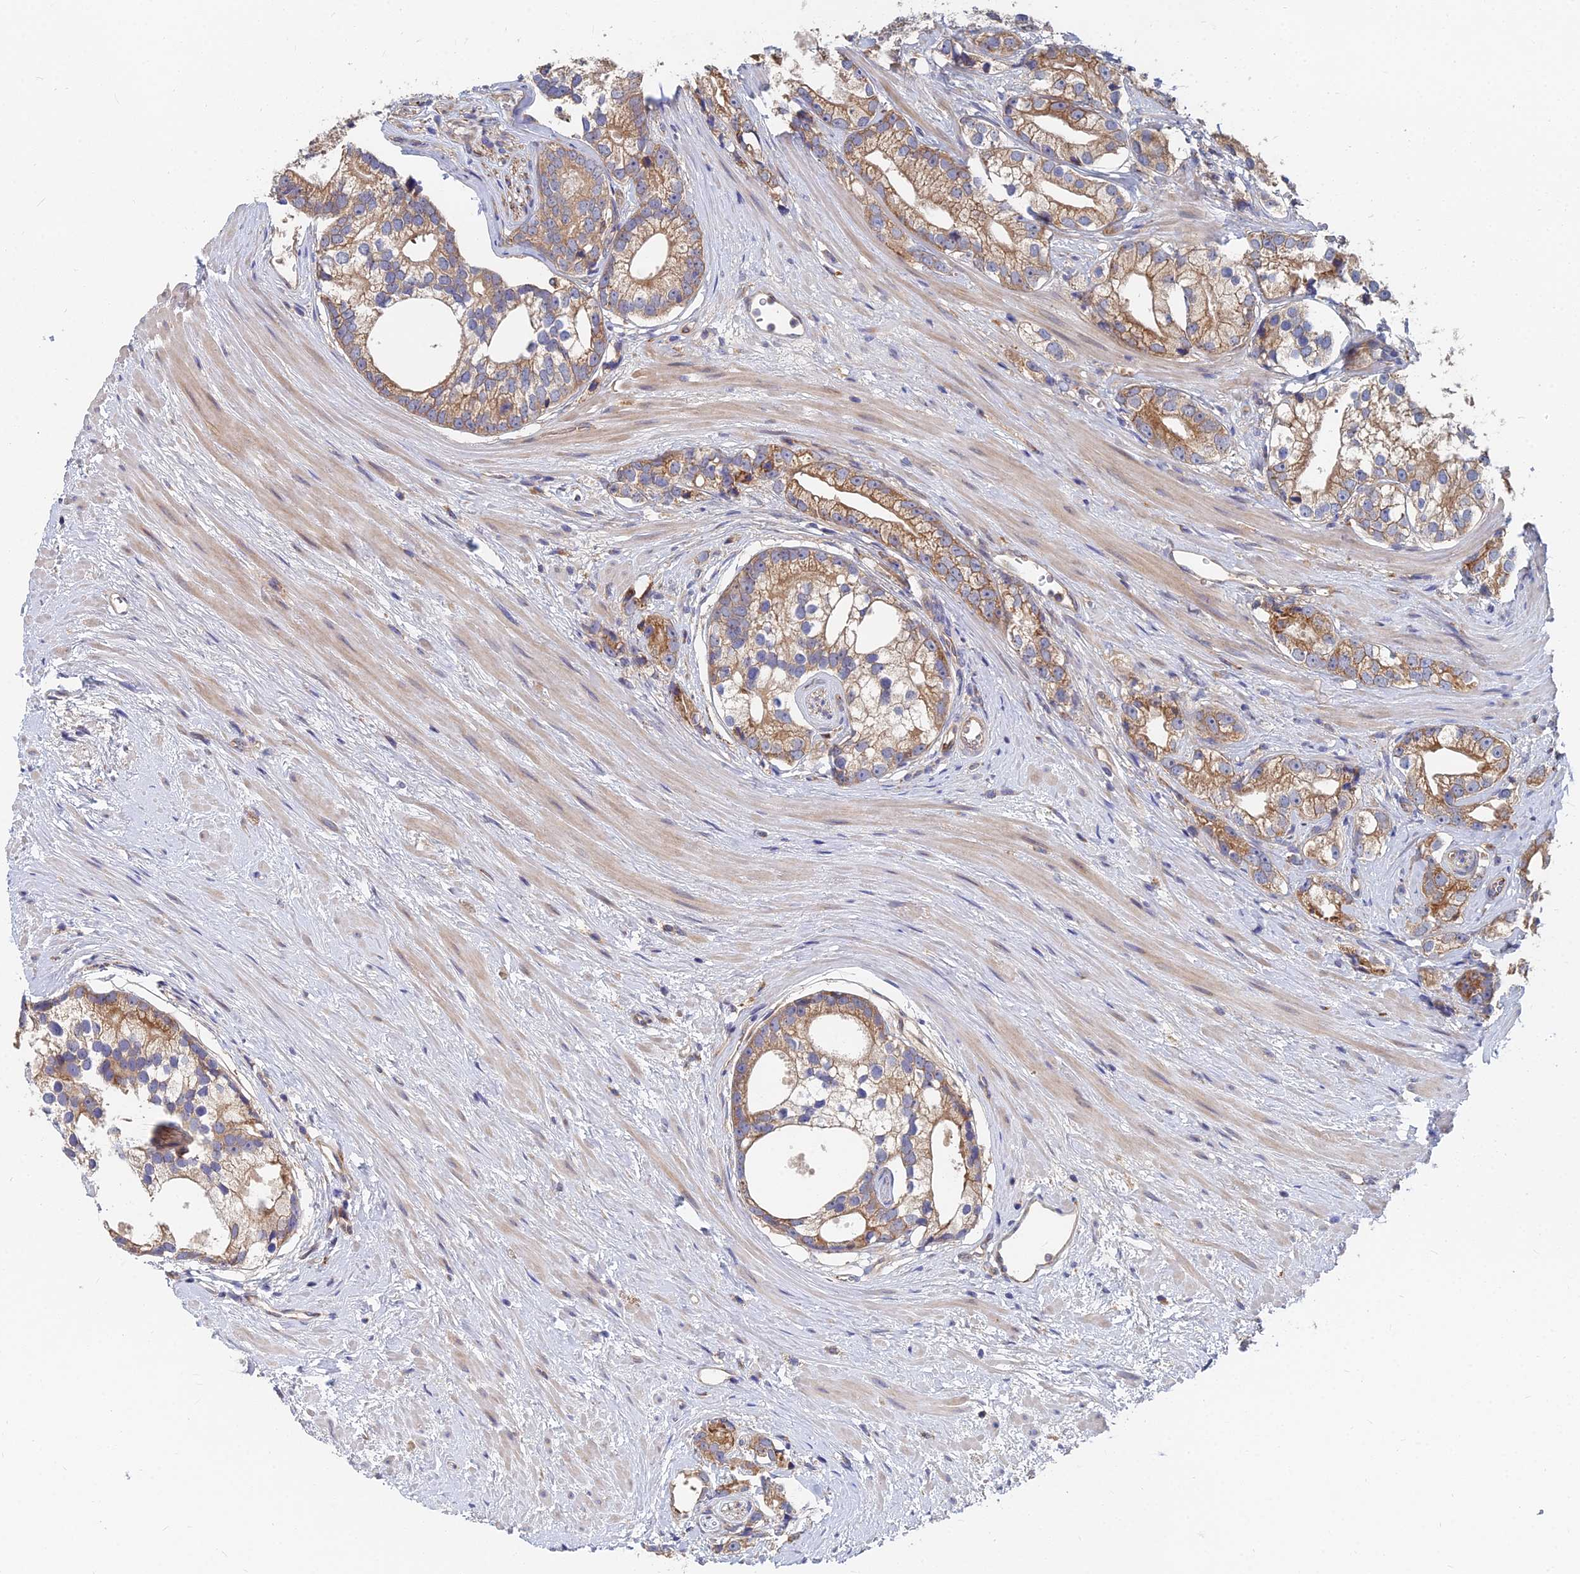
{"staining": {"intensity": "moderate", "quantity": ">75%", "location": "cytoplasmic/membranous"}, "tissue": "prostate cancer", "cell_type": "Tumor cells", "image_type": "cancer", "snomed": [{"axis": "morphology", "description": "Adenocarcinoma, High grade"}, {"axis": "topography", "description": "Prostate"}], "caption": "Immunohistochemical staining of adenocarcinoma (high-grade) (prostate) exhibits medium levels of moderate cytoplasmic/membranous protein expression in about >75% of tumor cells.", "gene": "CCZ1", "patient": {"sex": "male", "age": 75}}